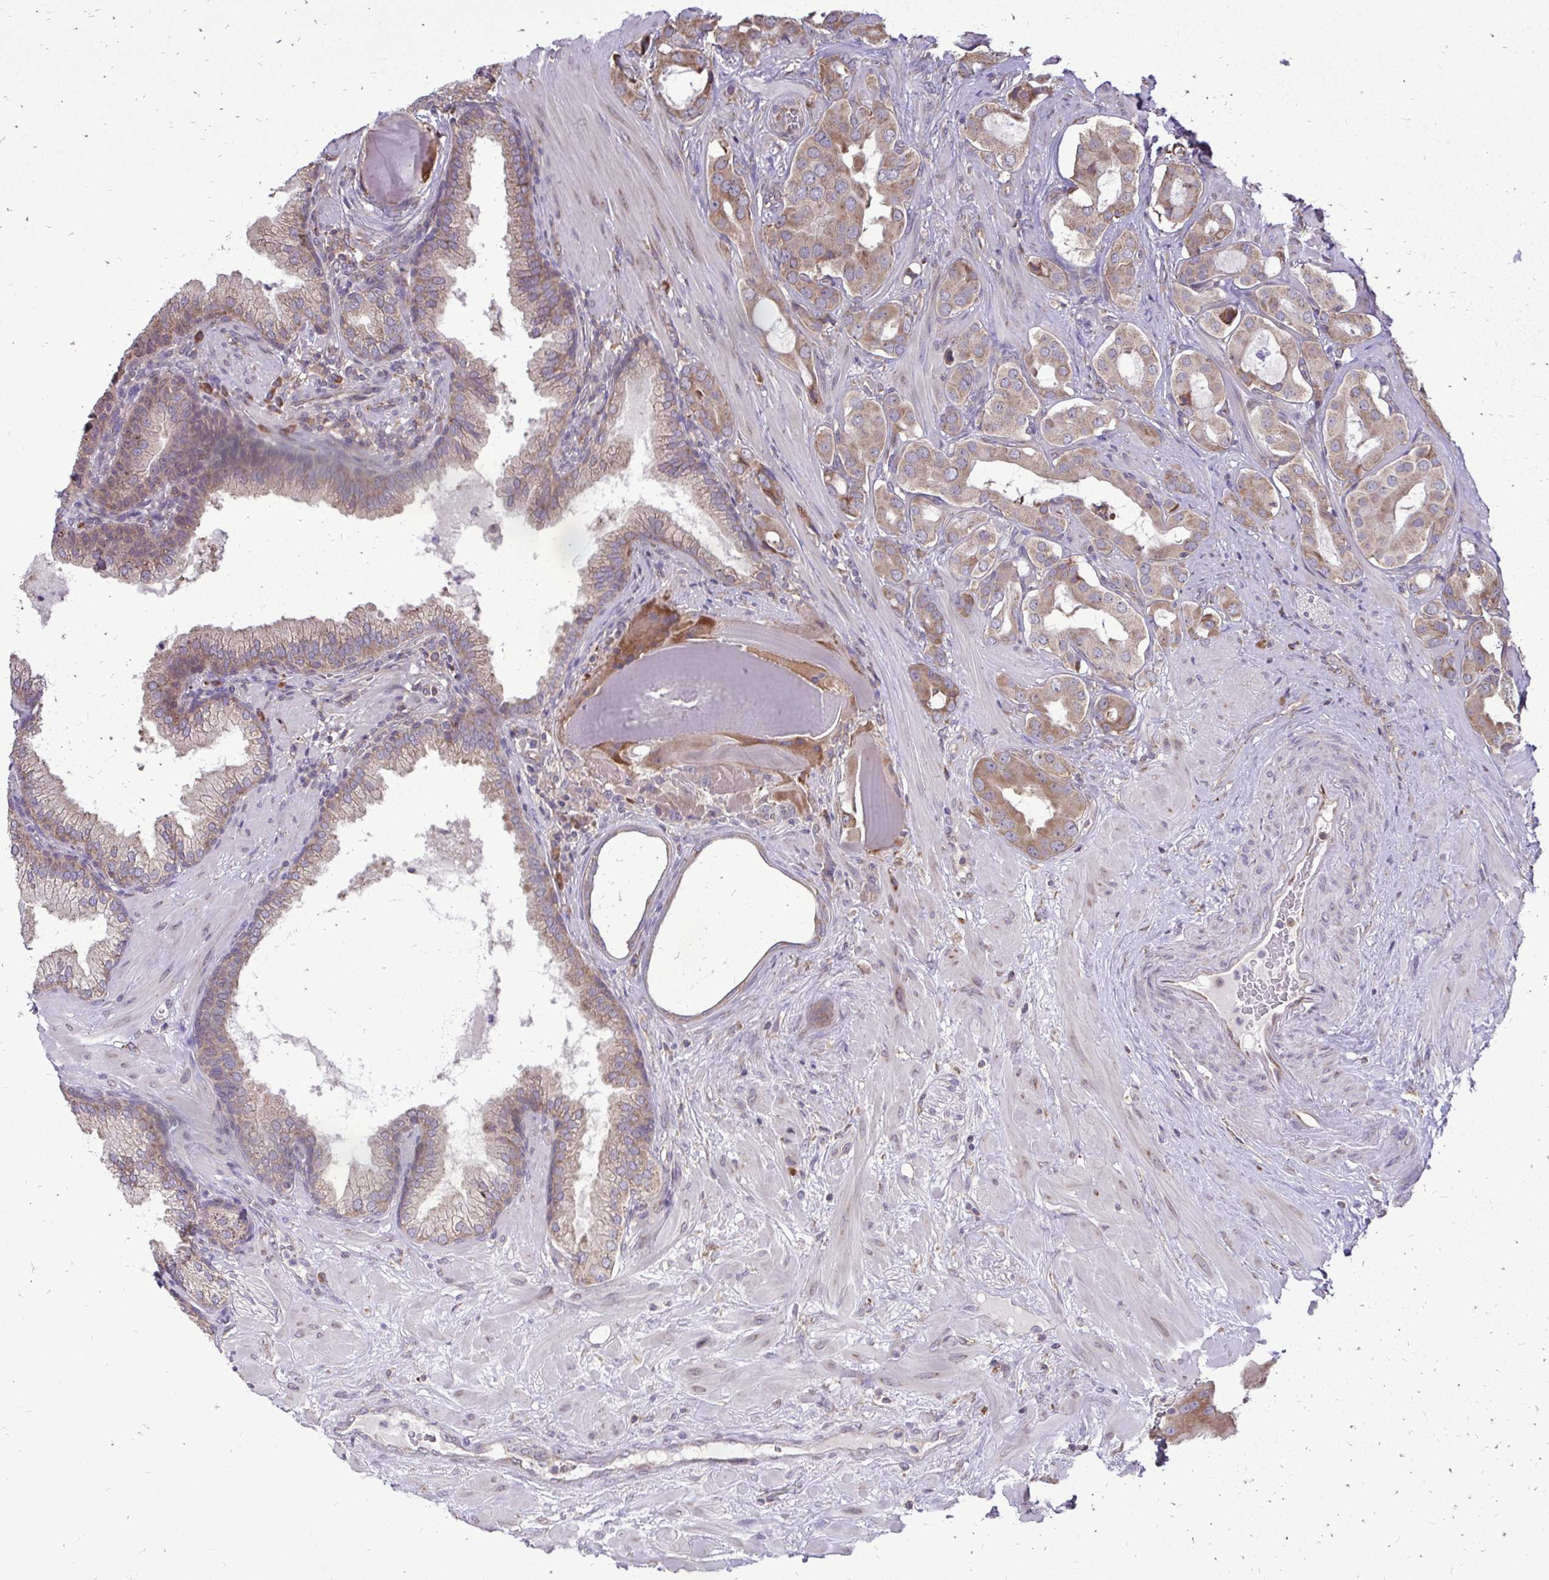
{"staining": {"intensity": "moderate", "quantity": ">75%", "location": "cytoplasmic/membranous"}, "tissue": "prostate cancer", "cell_type": "Tumor cells", "image_type": "cancer", "snomed": [{"axis": "morphology", "description": "Adenocarcinoma, Low grade"}, {"axis": "topography", "description": "Prostate"}], "caption": "IHC micrograph of neoplastic tissue: human prostate low-grade adenocarcinoma stained using immunohistochemistry (IHC) demonstrates medium levels of moderate protein expression localized specifically in the cytoplasmic/membranous of tumor cells, appearing as a cytoplasmic/membranous brown color.", "gene": "RPS3", "patient": {"sex": "male", "age": 57}}